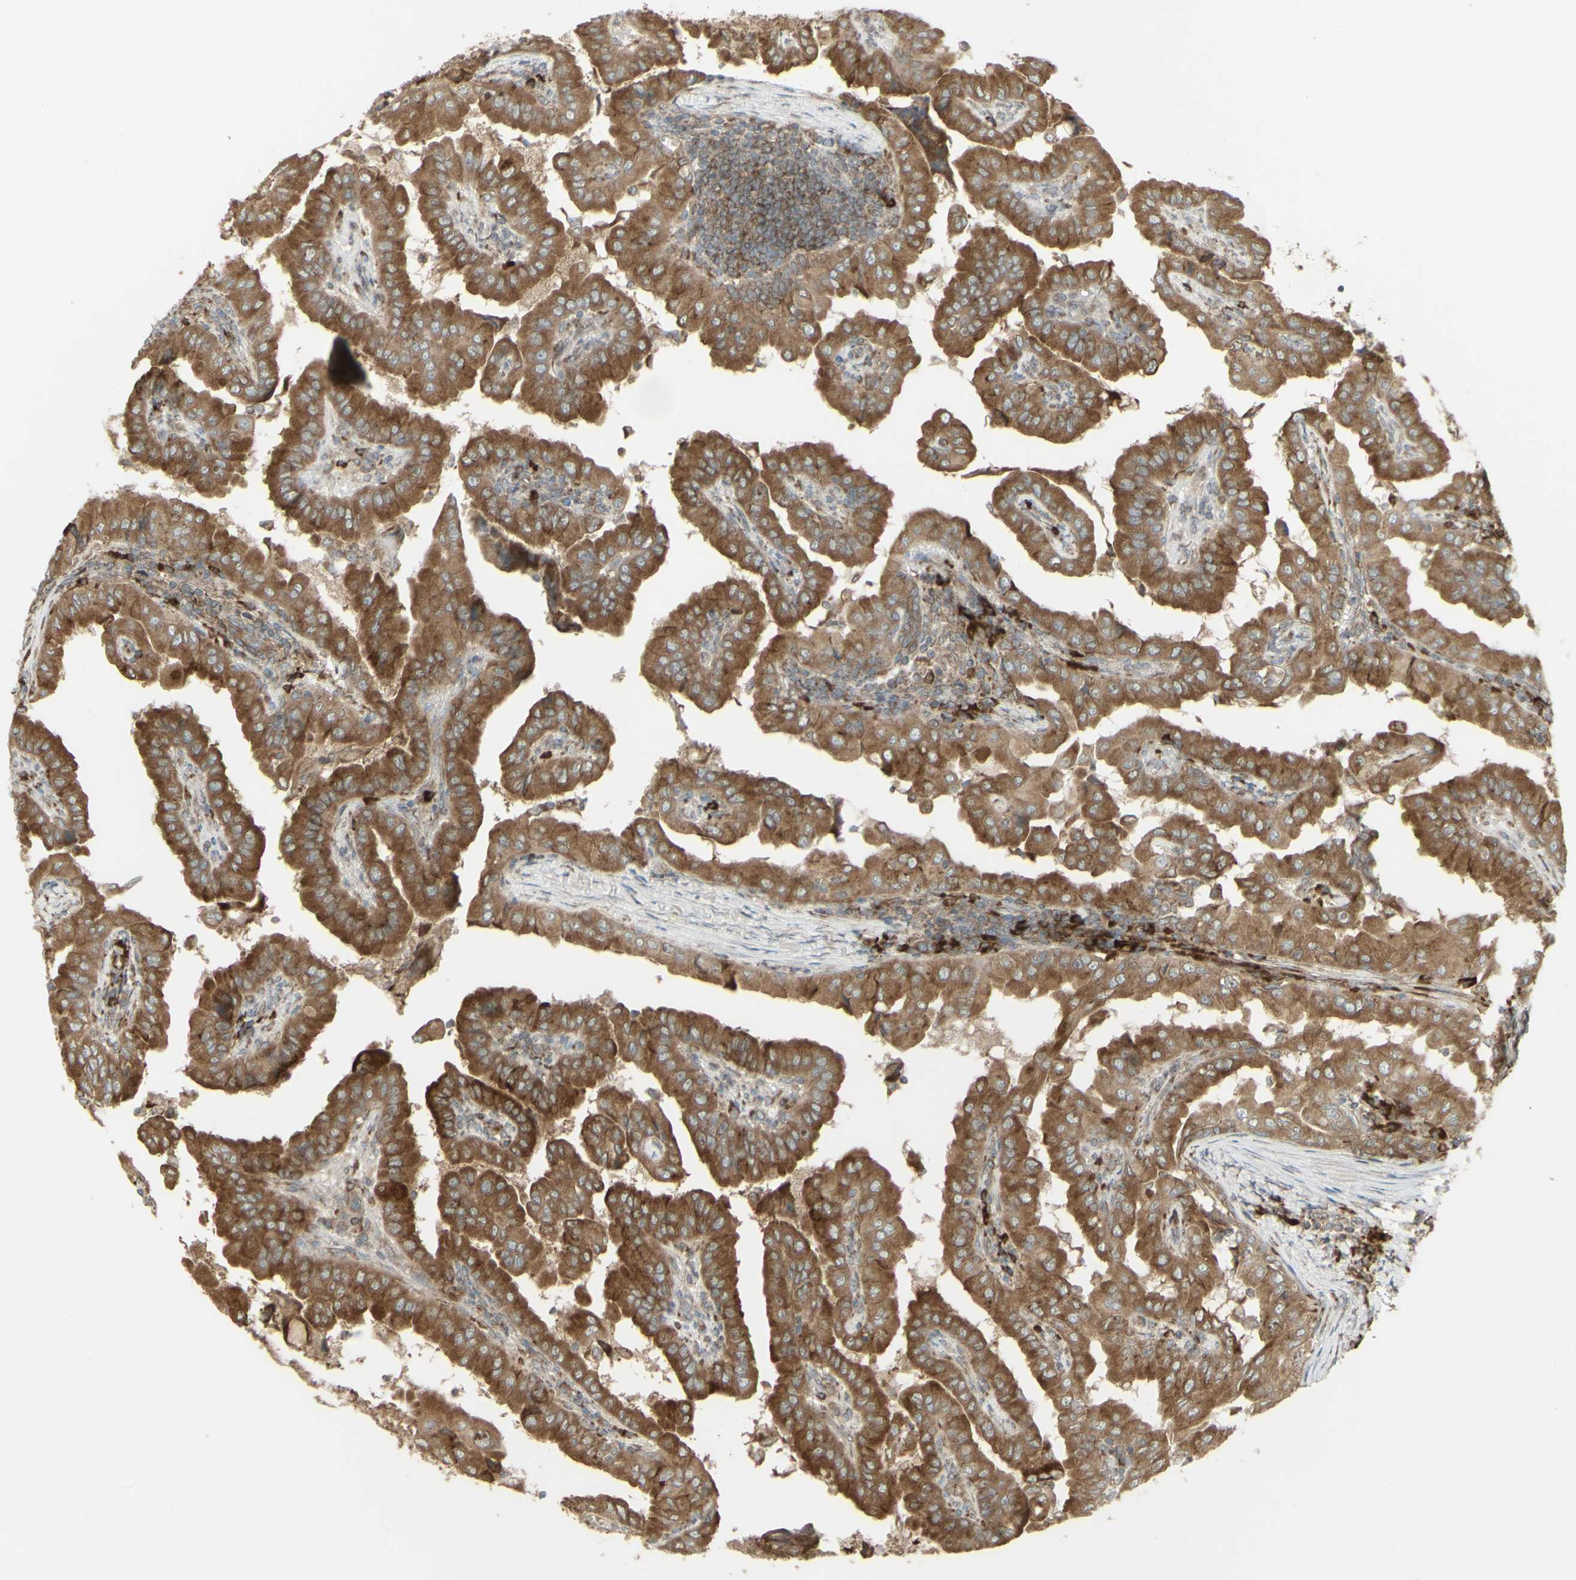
{"staining": {"intensity": "moderate", "quantity": ">75%", "location": "cytoplasmic/membranous"}, "tissue": "thyroid cancer", "cell_type": "Tumor cells", "image_type": "cancer", "snomed": [{"axis": "morphology", "description": "Papillary adenocarcinoma, NOS"}, {"axis": "topography", "description": "Thyroid gland"}], "caption": "Protein expression analysis of human thyroid papillary adenocarcinoma reveals moderate cytoplasmic/membranous positivity in approximately >75% of tumor cells.", "gene": "FKBP3", "patient": {"sex": "male", "age": 33}}